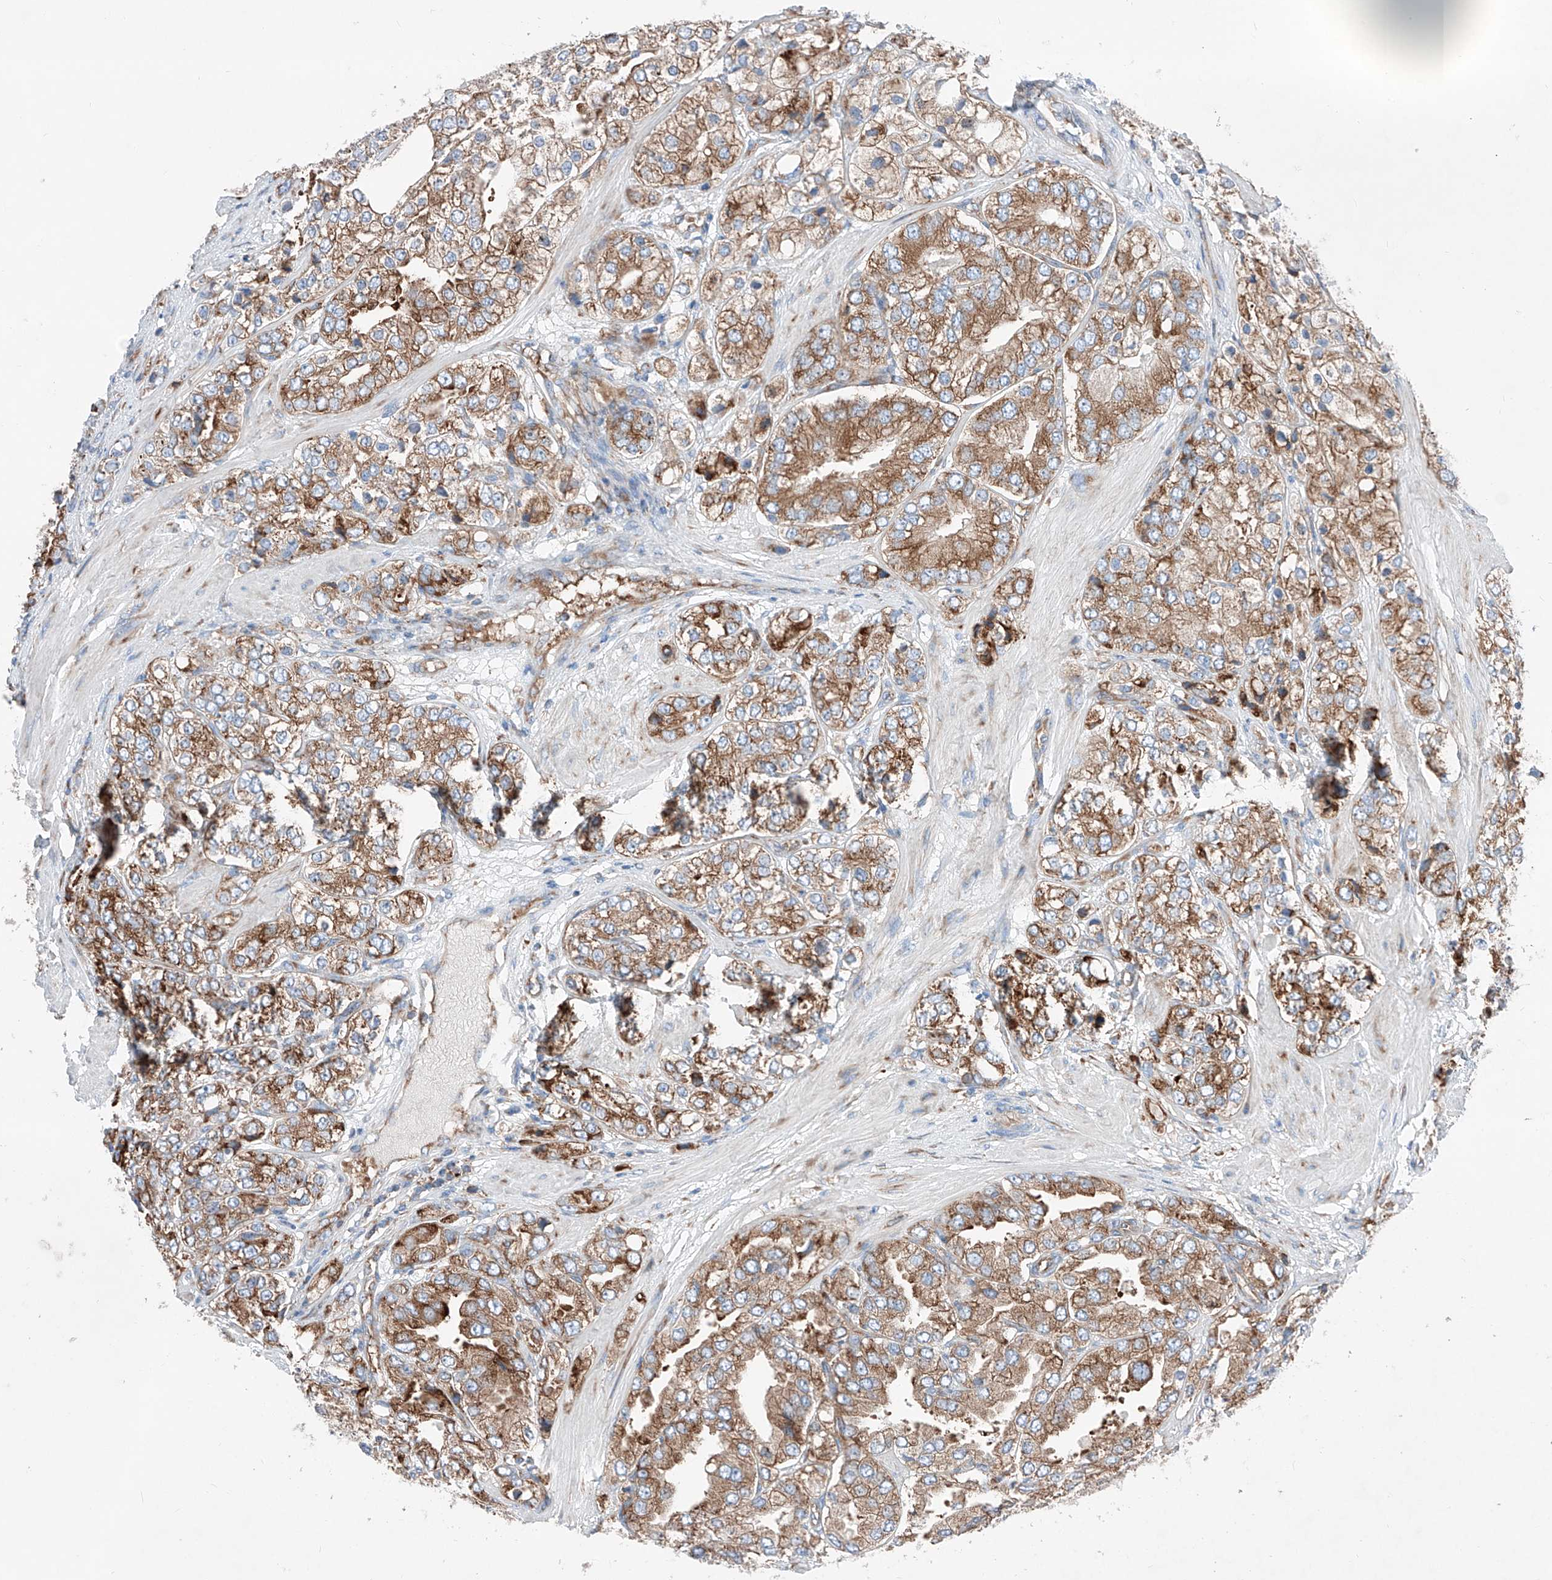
{"staining": {"intensity": "moderate", "quantity": ">75%", "location": "cytoplasmic/membranous"}, "tissue": "prostate cancer", "cell_type": "Tumor cells", "image_type": "cancer", "snomed": [{"axis": "morphology", "description": "Adenocarcinoma, High grade"}, {"axis": "topography", "description": "Prostate"}], "caption": "Human prostate cancer stained with a brown dye shows moderate cytoplasmic/membranous positive staining in approximately >75% of tumor cells.", "gene": "CRELD1", "patient": {"sex": "male", "age": 50}}